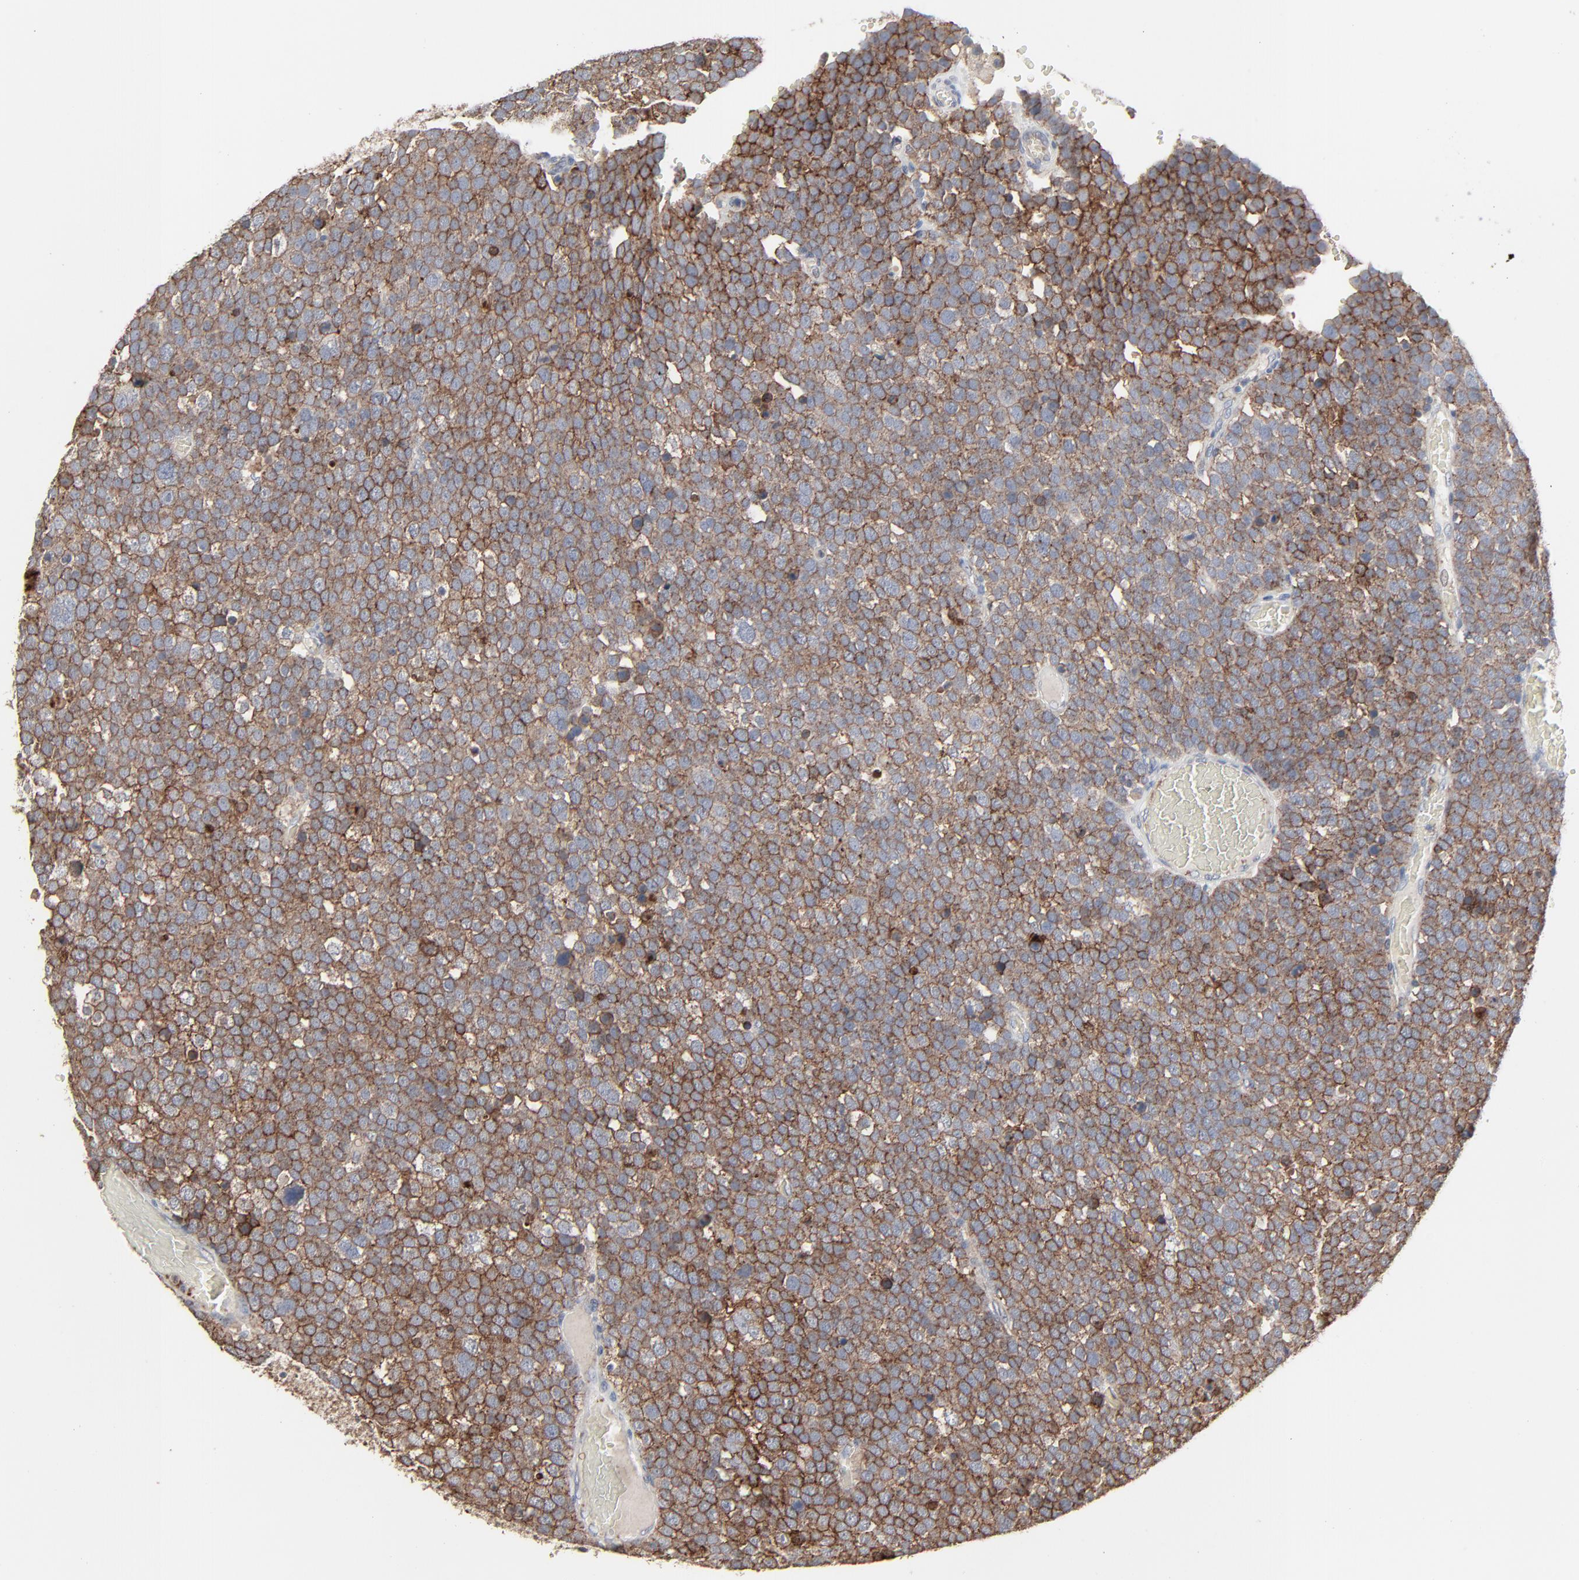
{"staining": {"intensity": "strong", "quantity": ">75%", "location": "cytoplasmic/membranous"}, "tissue": "testis cancer", "cell_type": "Tumor cells", "image_type": "cancer", "snomed": [{"axis": "morphology", "description": "Seminoma, NOS"}, {"axis": "topography", "description": "Testis"}], "caption": "A brown stain highlights strong cytoplasmic/membranous positivity of a protein in testis seminoma tumor cells.", "gene": "JAM3", "patient": {"sex": "male", "age": 71}}